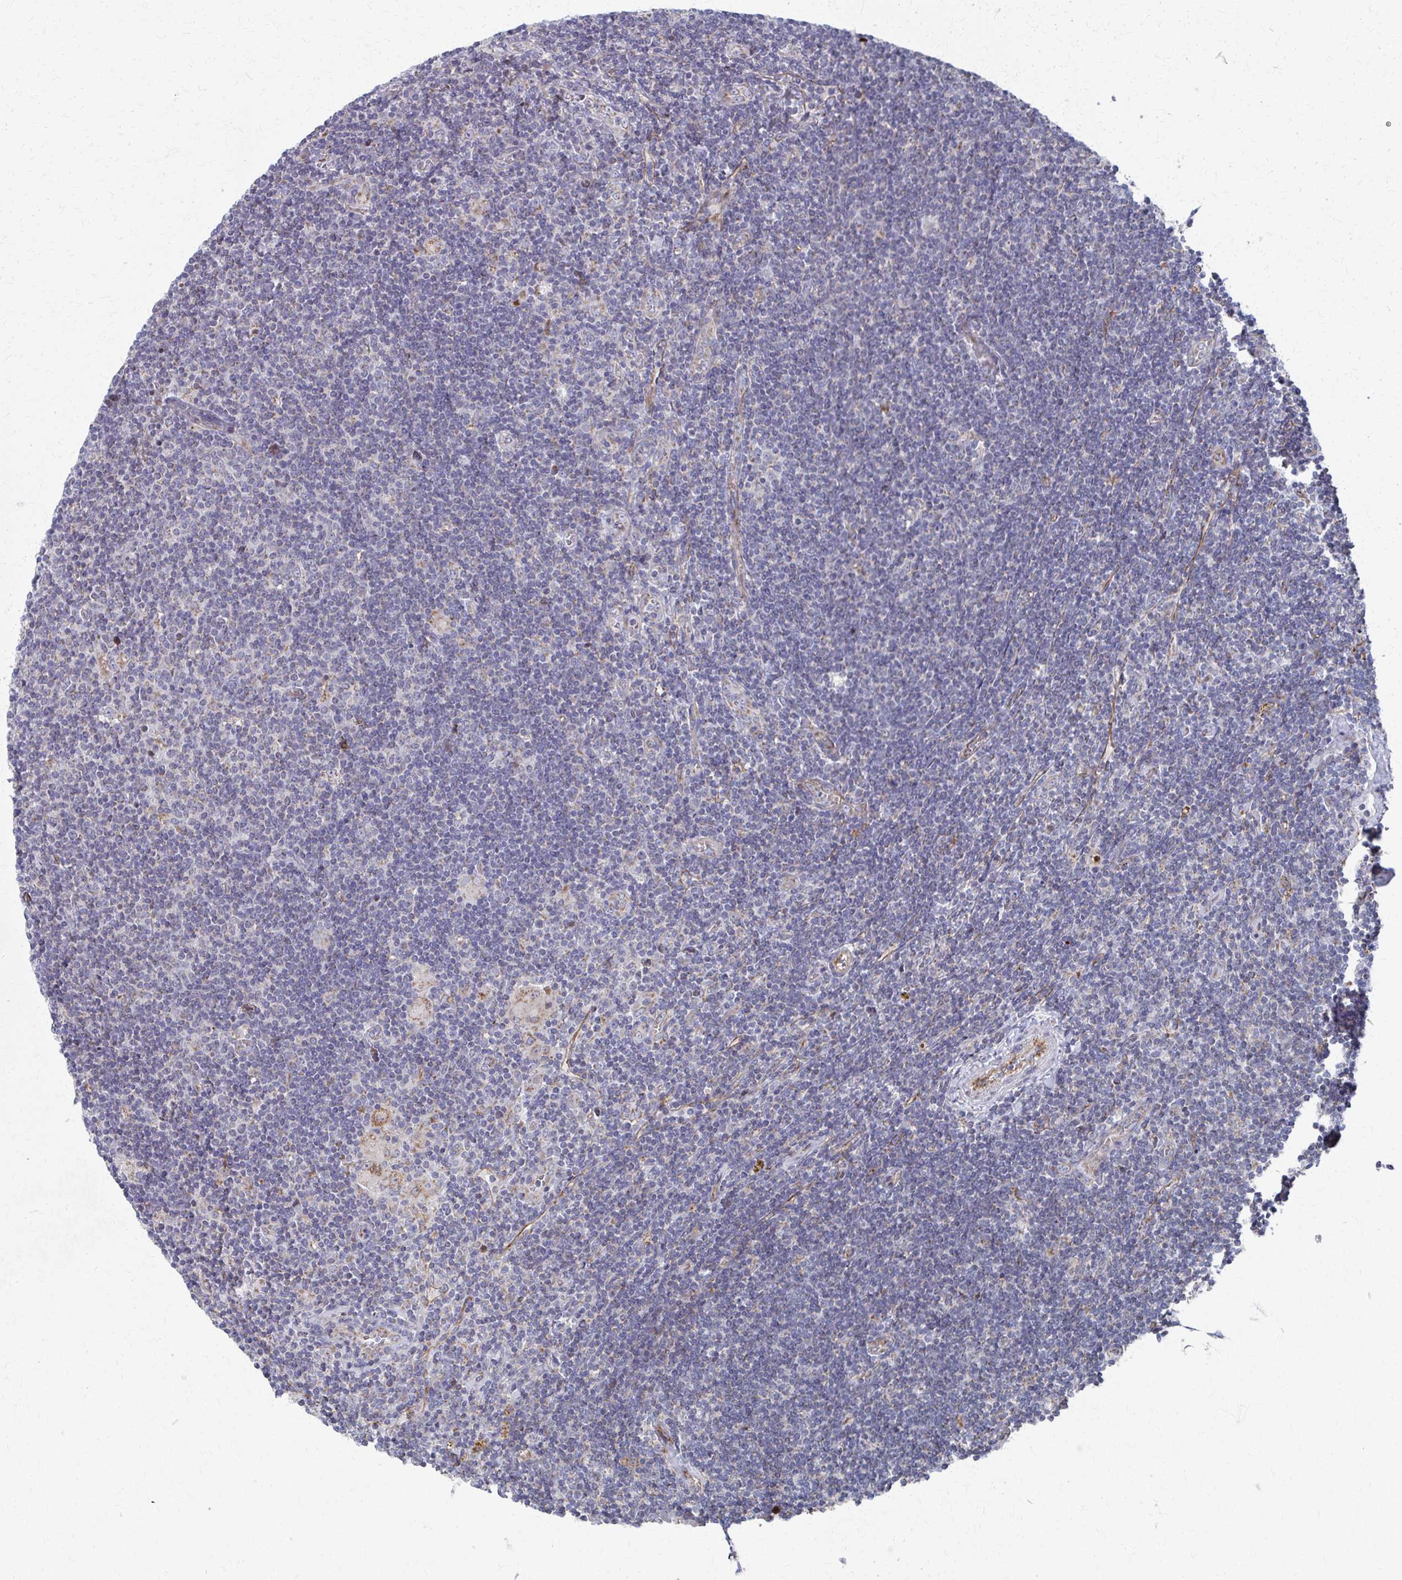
{"staining": {"intensity": "moderate", "quantity": "<25%", "location": "cytoplasmic/membranous"}, "tissue": "lymphoma", "cell_type": "Tumor cells", "image_type": "cancer", "snomed": [{"axis": "morphology", "description": "Hodgkin's disease, NOS"}, {"axis": "topography", "description": "Lymph node"}], "caption": "DAB (3,3'-diaminobenzidine) immunohistochemical staining of Hodgkin's disease displays moderate cytoplasmic/membranous protein positivity in approximately <25% of tumor cells.", "gene": "FAHD1", "patient": {"sex": "male", "age": 40}}